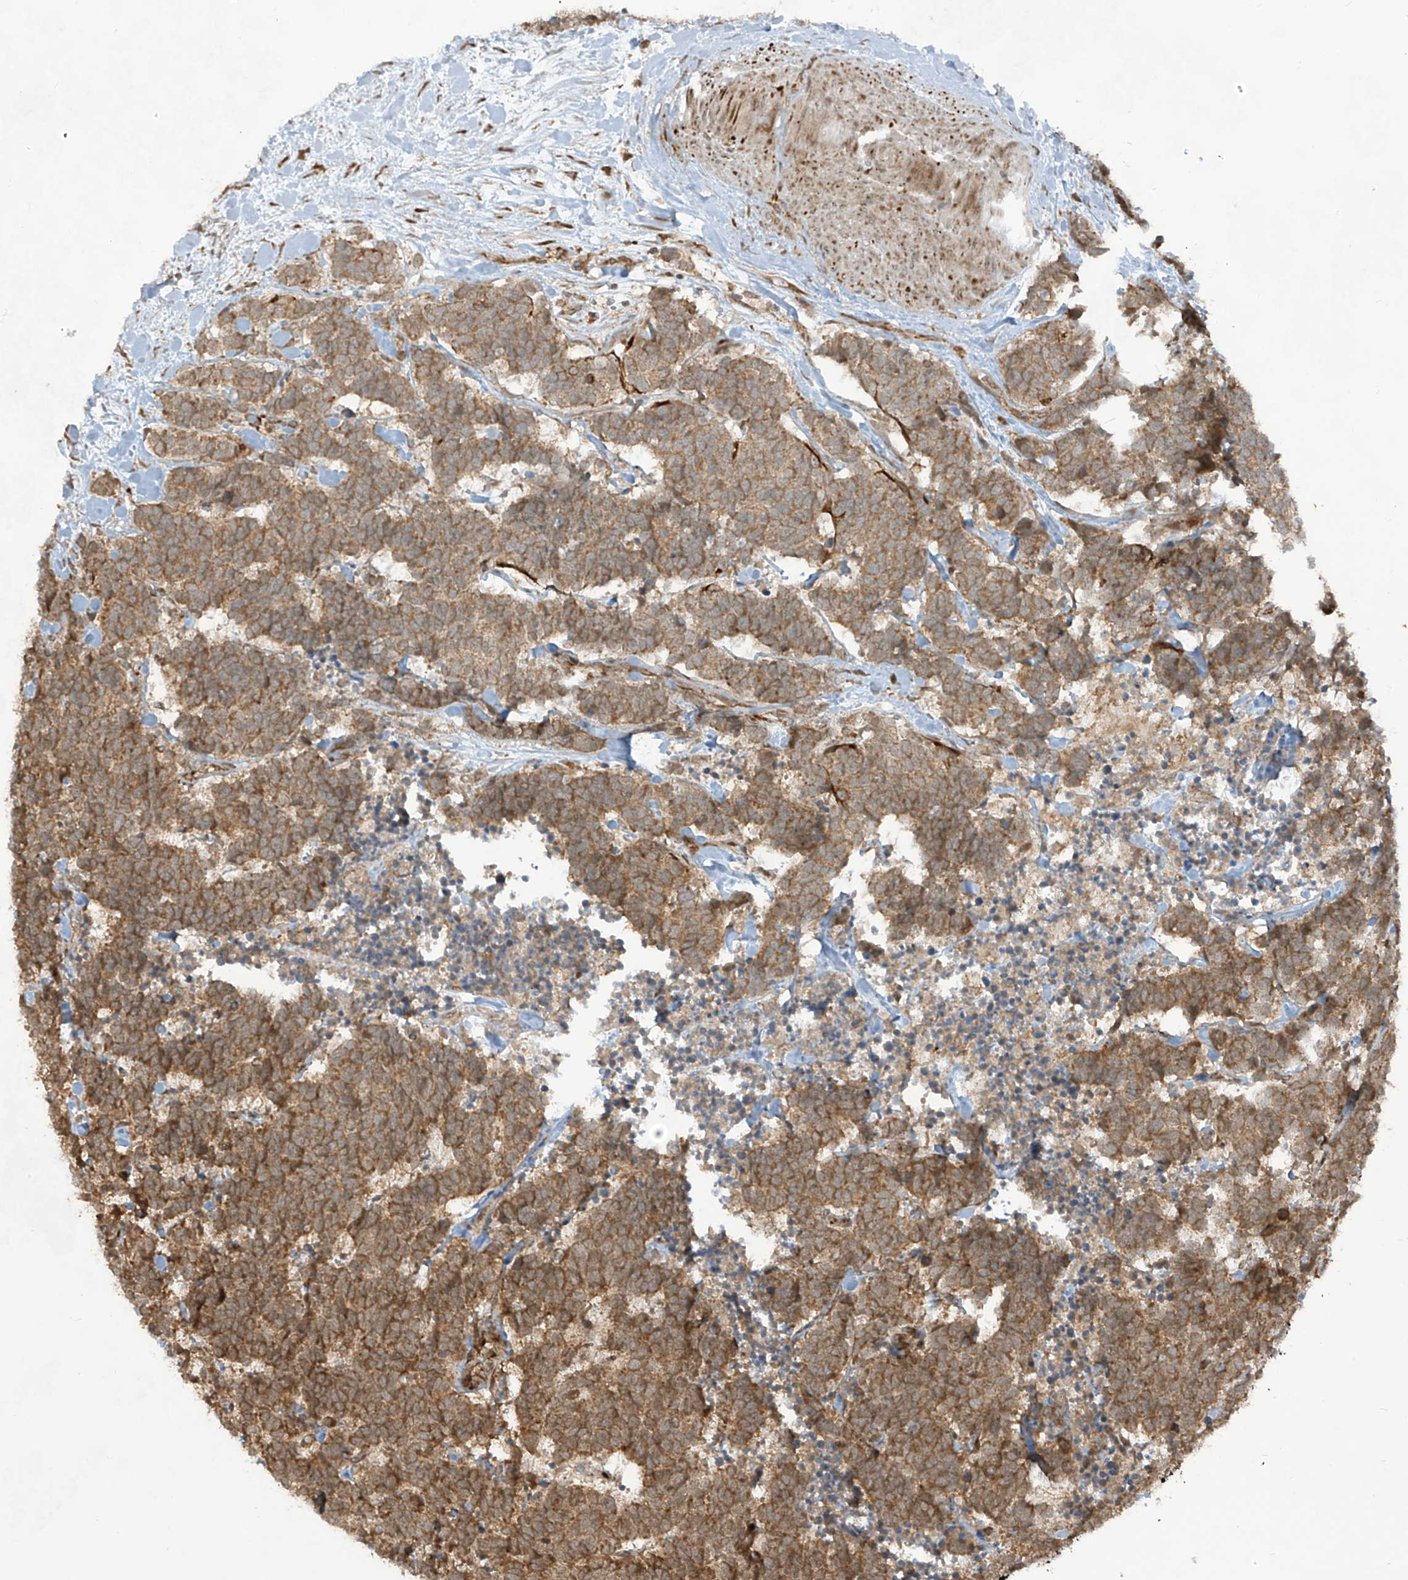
{"staining": {"intensity": "moderate", "quantity": ">75%", "location": "cytoplasmic/membranous"}, "tissue": "carcinoid", "cell_type": "Tumor cells", "image_type": "cancer", "snomed": [{"axis": "morphology", "description": "Carcinoma, NOS"}, {"axis": "morphology", "description": "Carcinoid, malignant, NOS"}, {"axis": "topography", "description": "Urinary bladder"}], "caption": "Carcinoid stained for a protein (brown) displays moderate cytoplasmic/membranous positive expression in approximately >75% of tumor cells.", "gene": "TRIM67", "patient": {"sex": "male", "age": 57}}